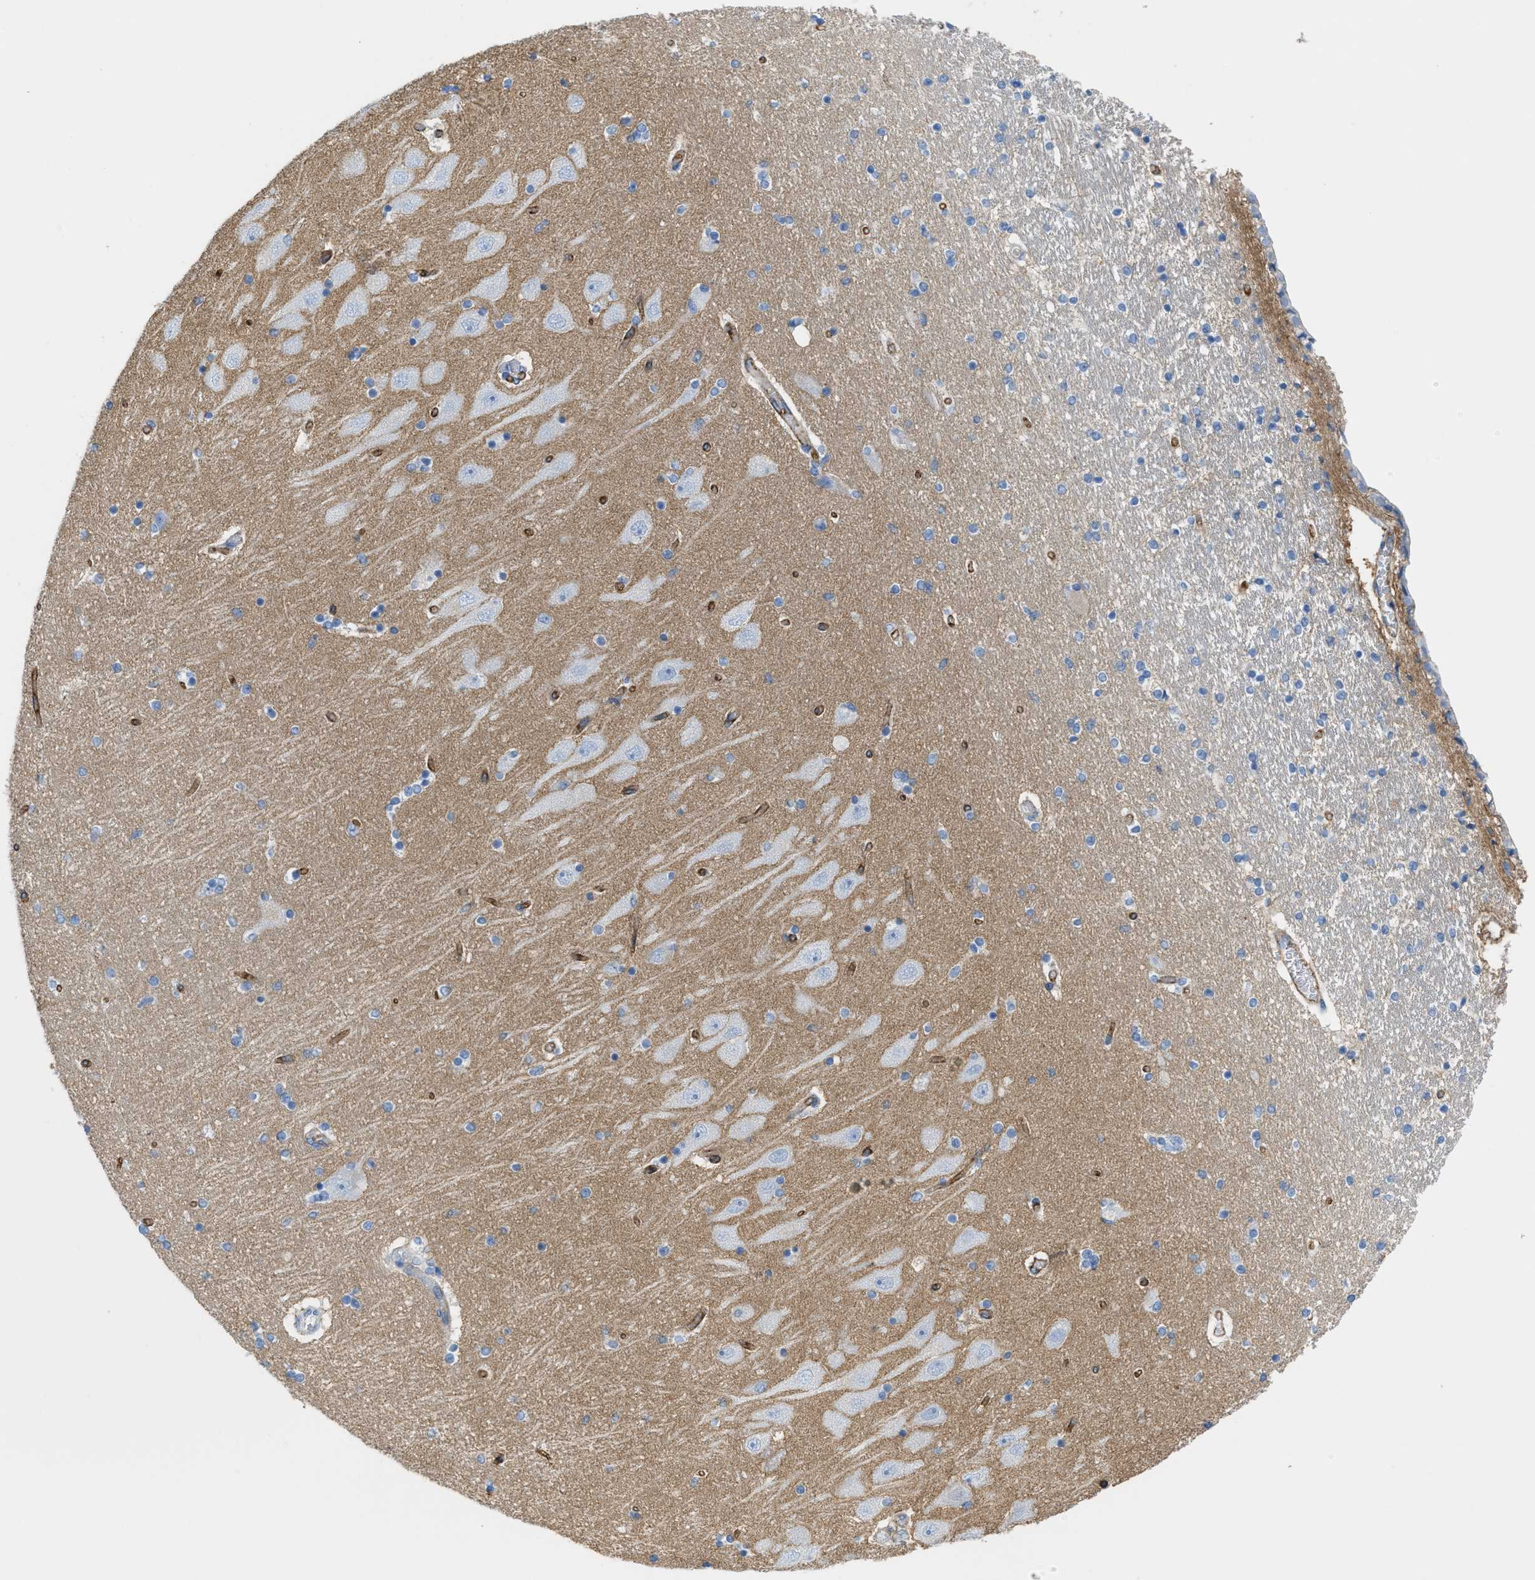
{"staining": {"intensity": "negative", "quantity": "none", "location": "none"}, "tissue": "hippocampus", "cell_type": "Glial cells", "image_type": "normal", "snomed": [{"axis": "morphology", "description": "Normal tissue, NOS"}, {"axis": "topography", "description": "Hippocampus"}], "caption": "This photomicrograph is of benign hippocampus stained with immunohistochemistry to label a protein in brown with the nuclei are counter-stained blue. There is no staining in glial cells. (DAB immunohistochemistry with hematoxylin counter stain).", "gene": "SLC3A2", "patient": {"sex": "female", "age": 54}}